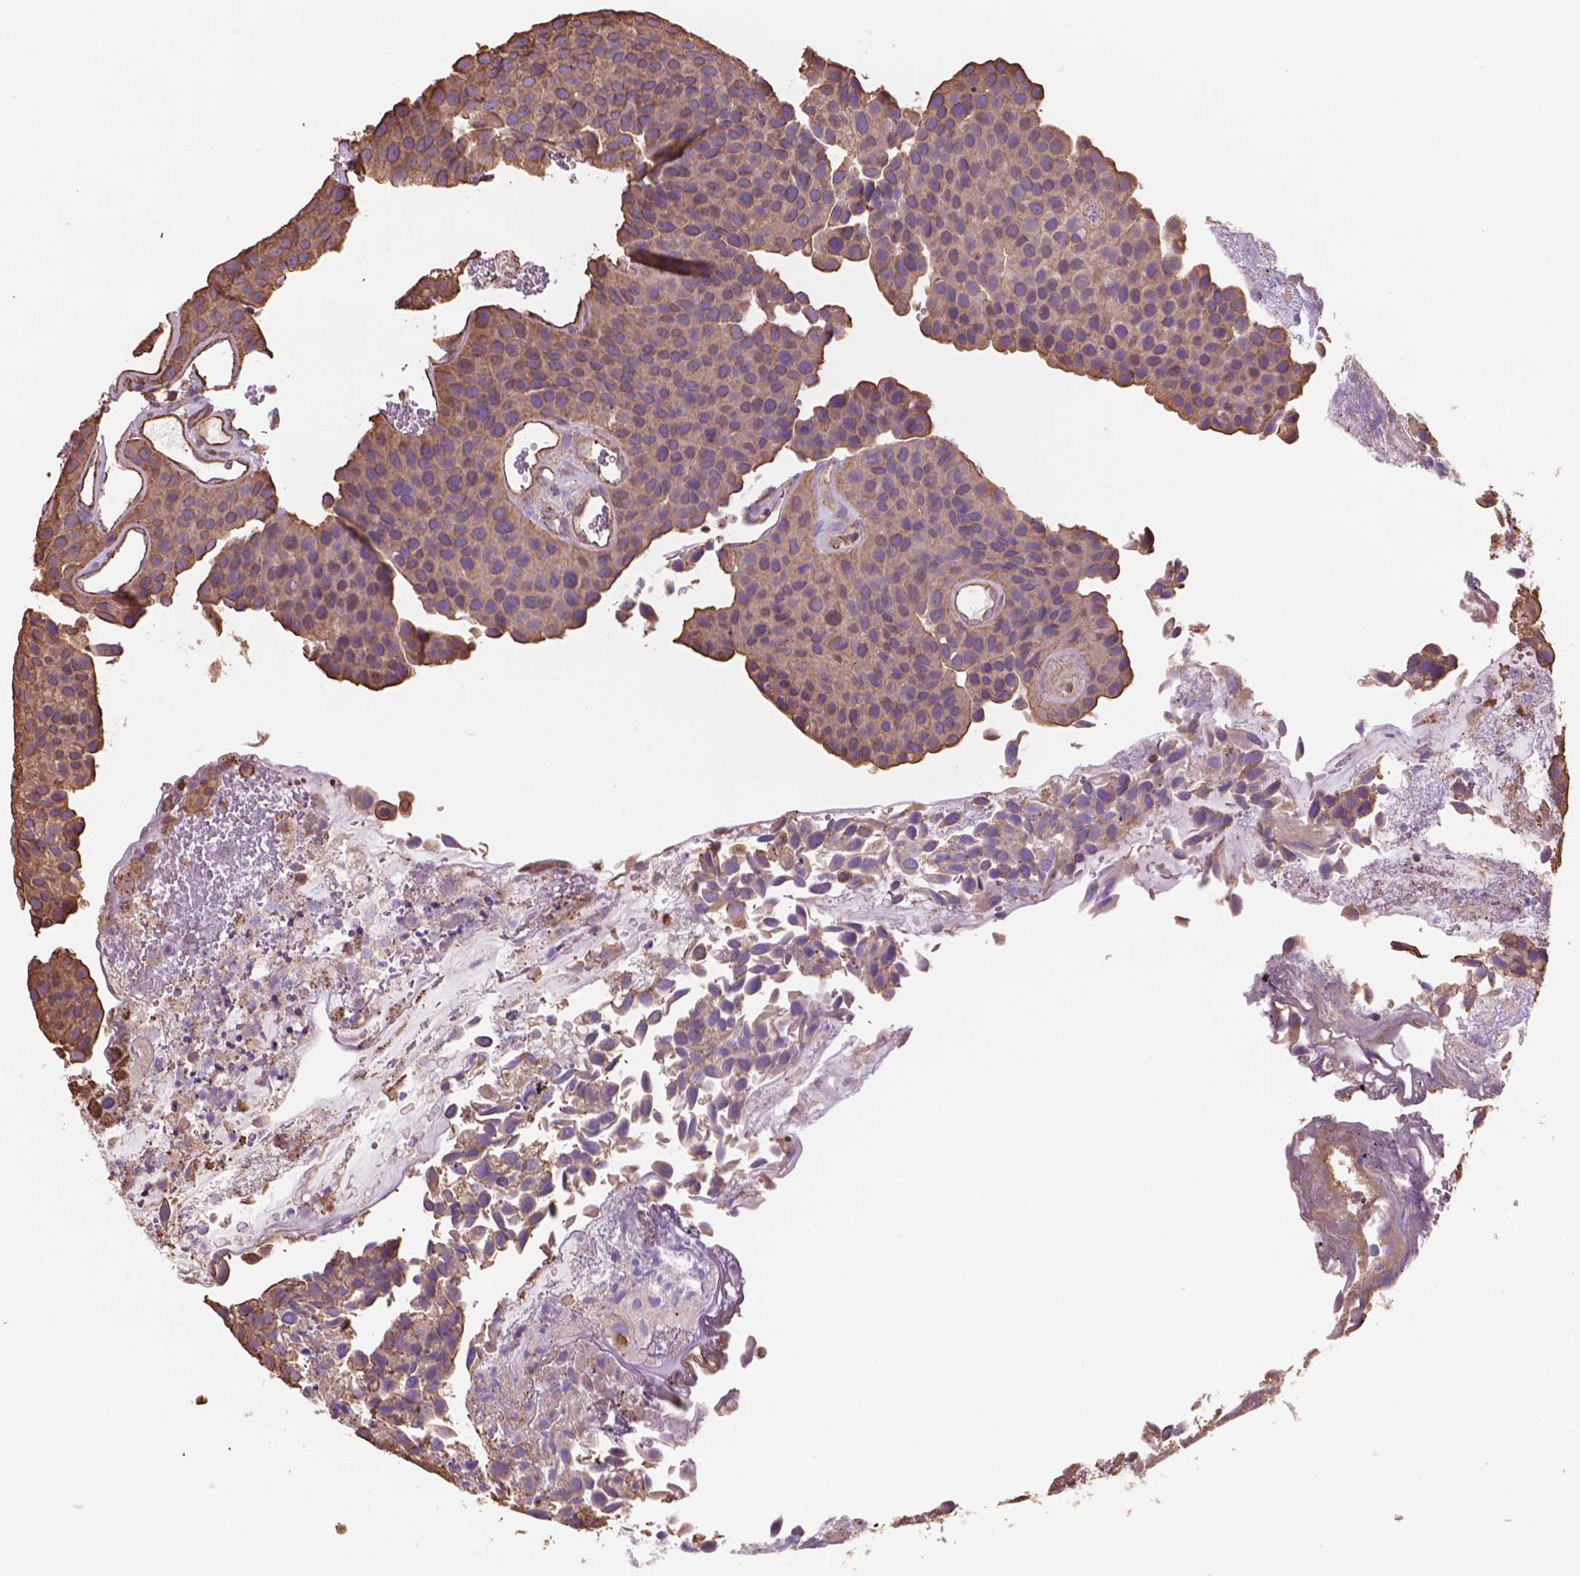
{"staining": {"intensity": "moderate", "quantity": ">75%", "location": "cytoplasmic/membranous"}, "tissue": "urothelial cancer", "cell_type": "Tumor cells", "image_type": "cancer", "snomed": [{"axis": "morphology", "description": "Urothelial carcinoma, Low grade"}, {"axis": "topography", "description": "Urinary bladder"}], "caption": "Immunohistochemical staining of urothelial cancer shows medium levels of moderate cytoplasmic/membranous expression in about >75% of tumor cells.", "gene": "NIPA2", "patient": {"sex": "female", "age": 69}}